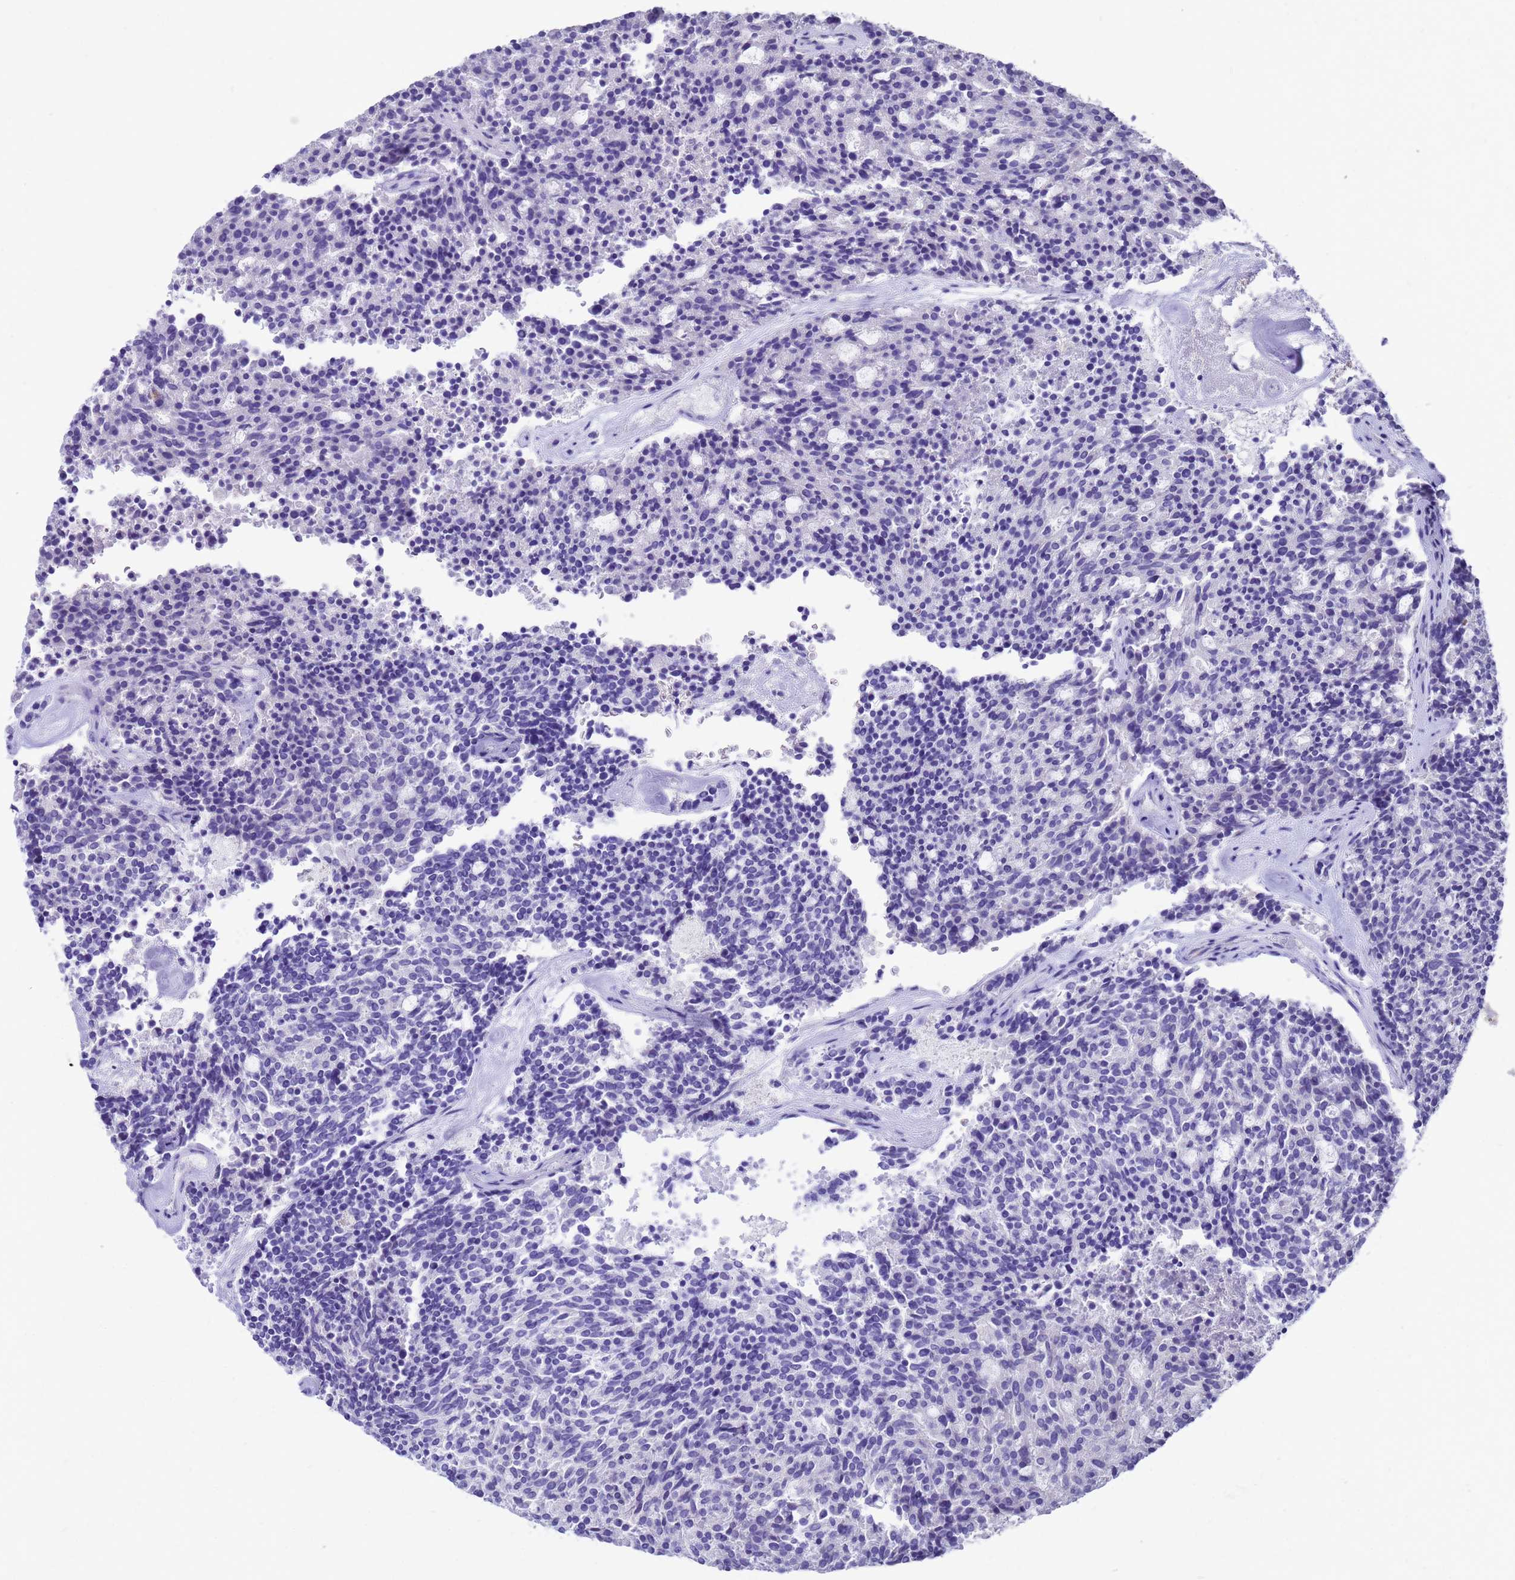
{"staining": {"intensity": "negative", "quantity": "none", "location": "none"}, "tissue": "carcinoid", "cell_type": "Tumor cells", "image_type": "cancer", "snomed": [{"axis": "morphology", "description": "Carcinoid, malignant, NOS"}, {"axis": "topography", "description": "Pancreas"}], "caption": "An immunohistochemistry histopathology image of carcinoid is shown. There is no staining in tumor cells of carcinoid.", "gene": "MS4A13", "patient": {"sex": "female", "age": 54}}